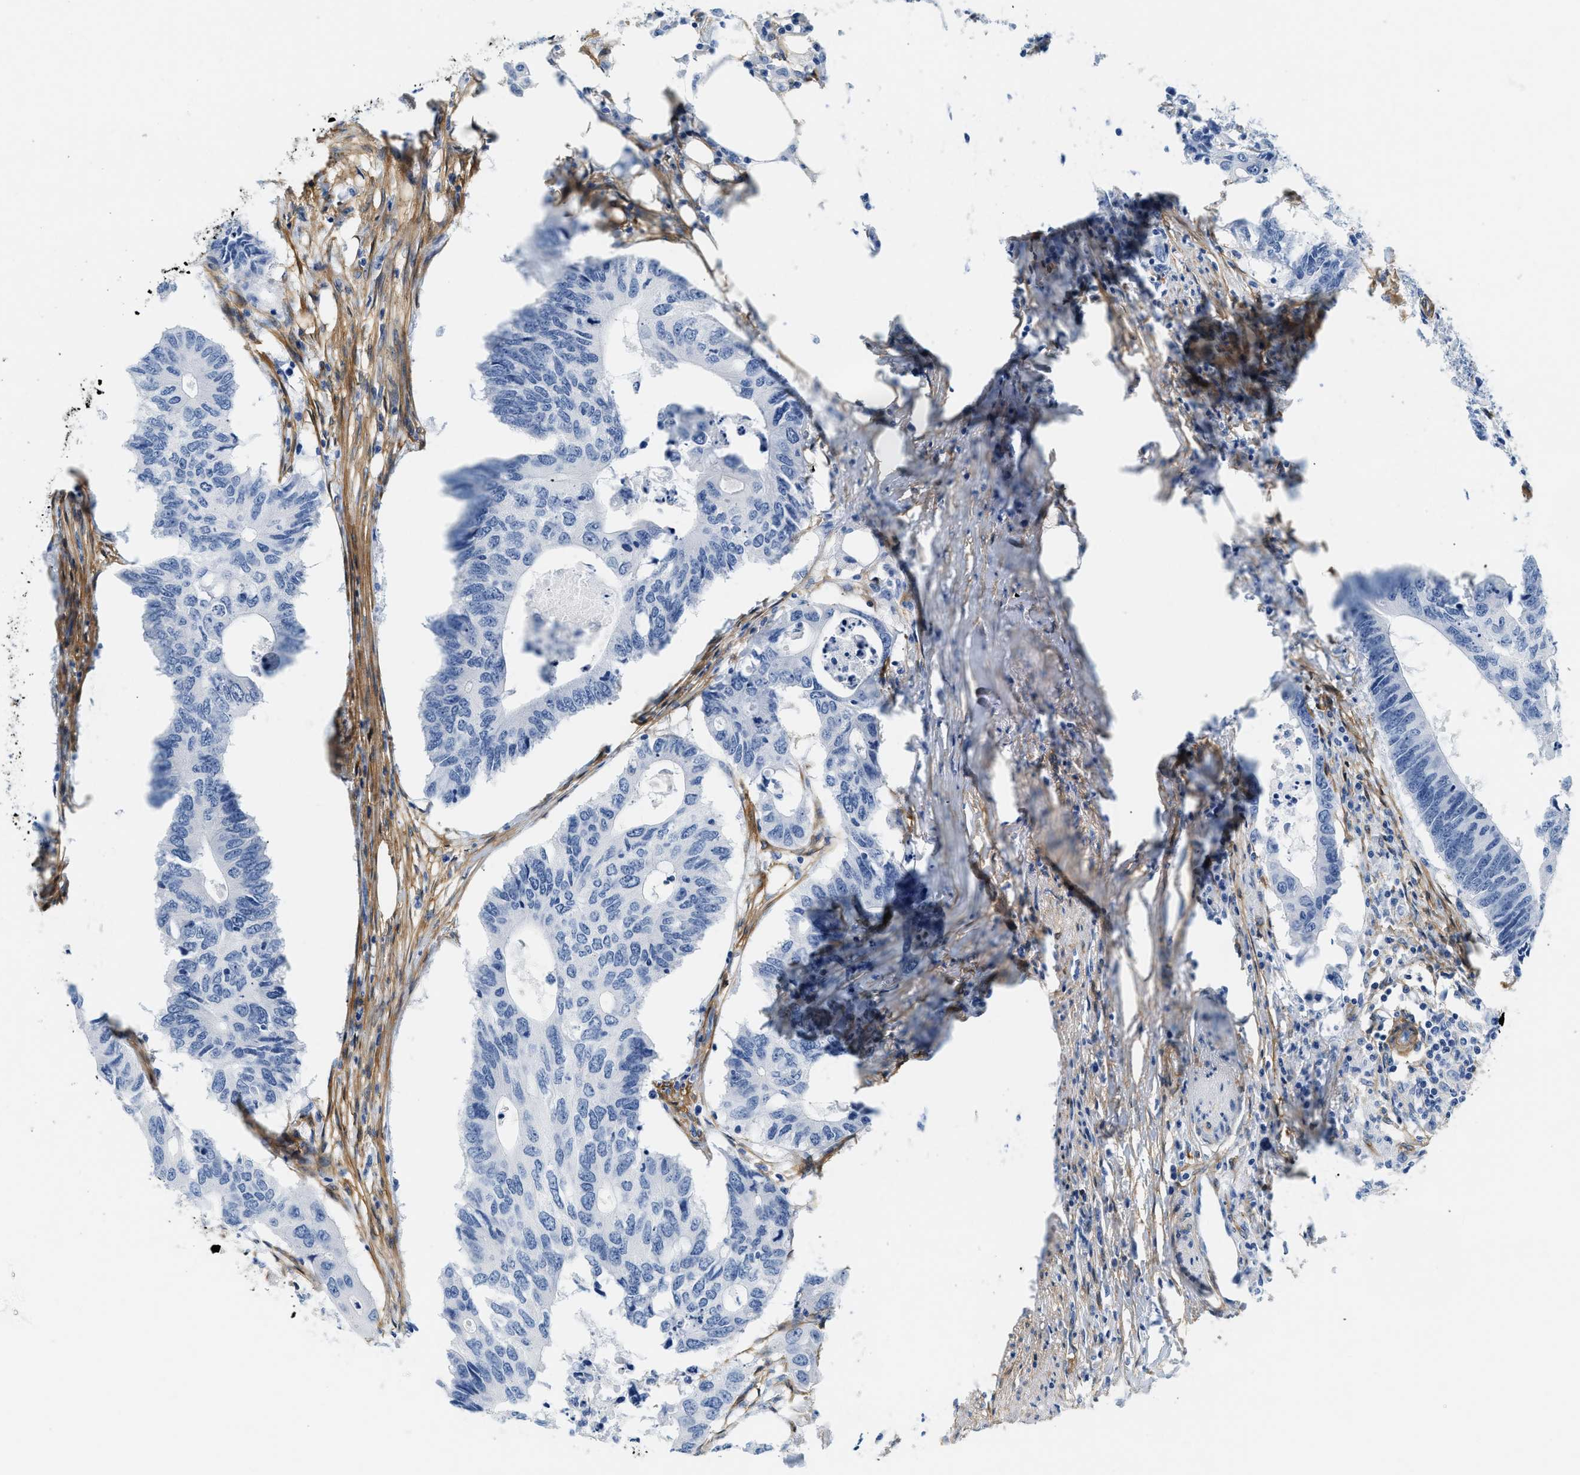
{"staining": {"intensity": "negative", "quantity": "none", "location": "none"}, "tissue": "colorectal cancer", "cell_type": "Tumor cells", "image_type": "cancer", "snomed": [{"axis": "morphology", "description": "Adenocarcinoma, NOS"}, {"axis": "topography", "description": "Colon"}], "caption": "DAB (3,3'-diaminobenzidine) immunohistochemical staining of human adenocarcinoma (colorectal) shows no significant staining in tumor cells.", "gene": "PDGFRB", "patient": {"sex": "male", "age": 71}}